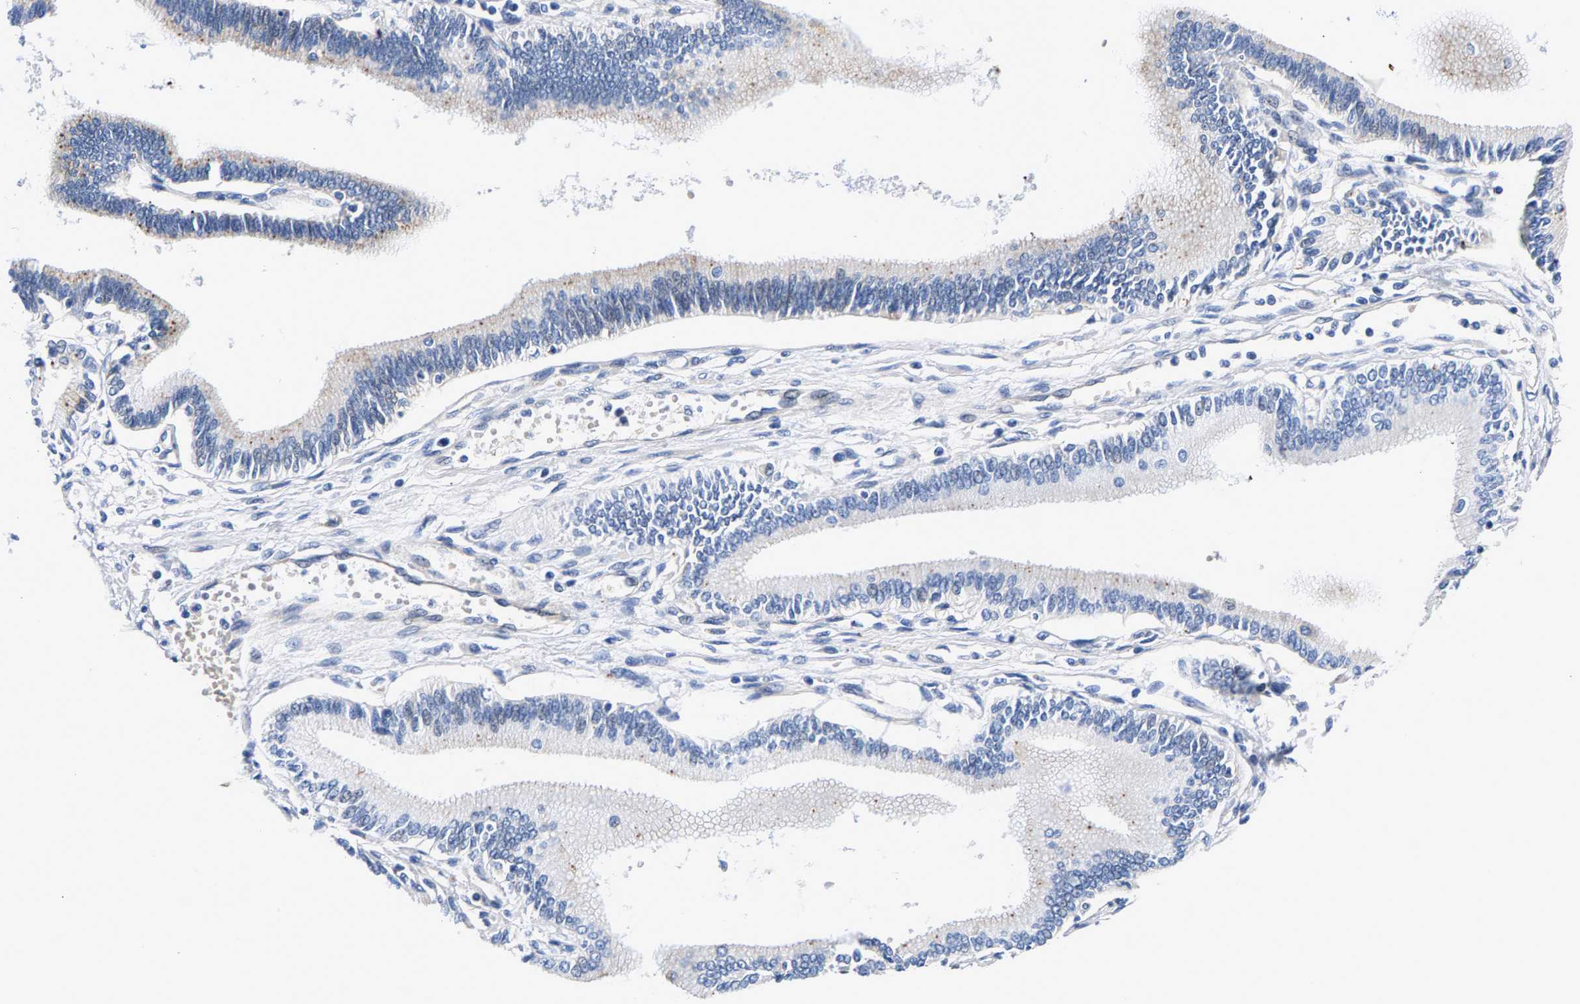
{"staining": {"intensity": "negative", "quantity": "none", "location": "none"}, "tissue": "pancreatic cancer", "cell_type": "Tumor cells", "image_type": "cancer", "snomed": [{"axis": "morphology", "description": "Adenocarcinoma, NOS"}, {"axis": "topography", "description": "Pancreas"}], "caption": "IHC photomicrograph of neoplastic tissue: human pancreatic cancer stained with DAB (3,3'-diaminobenzidine) shows no significant protein expression in tumor cells. Nuclei are stained in blue.", "gene": "P2RY4", "patient": {"sex": "male", "age": 56}}